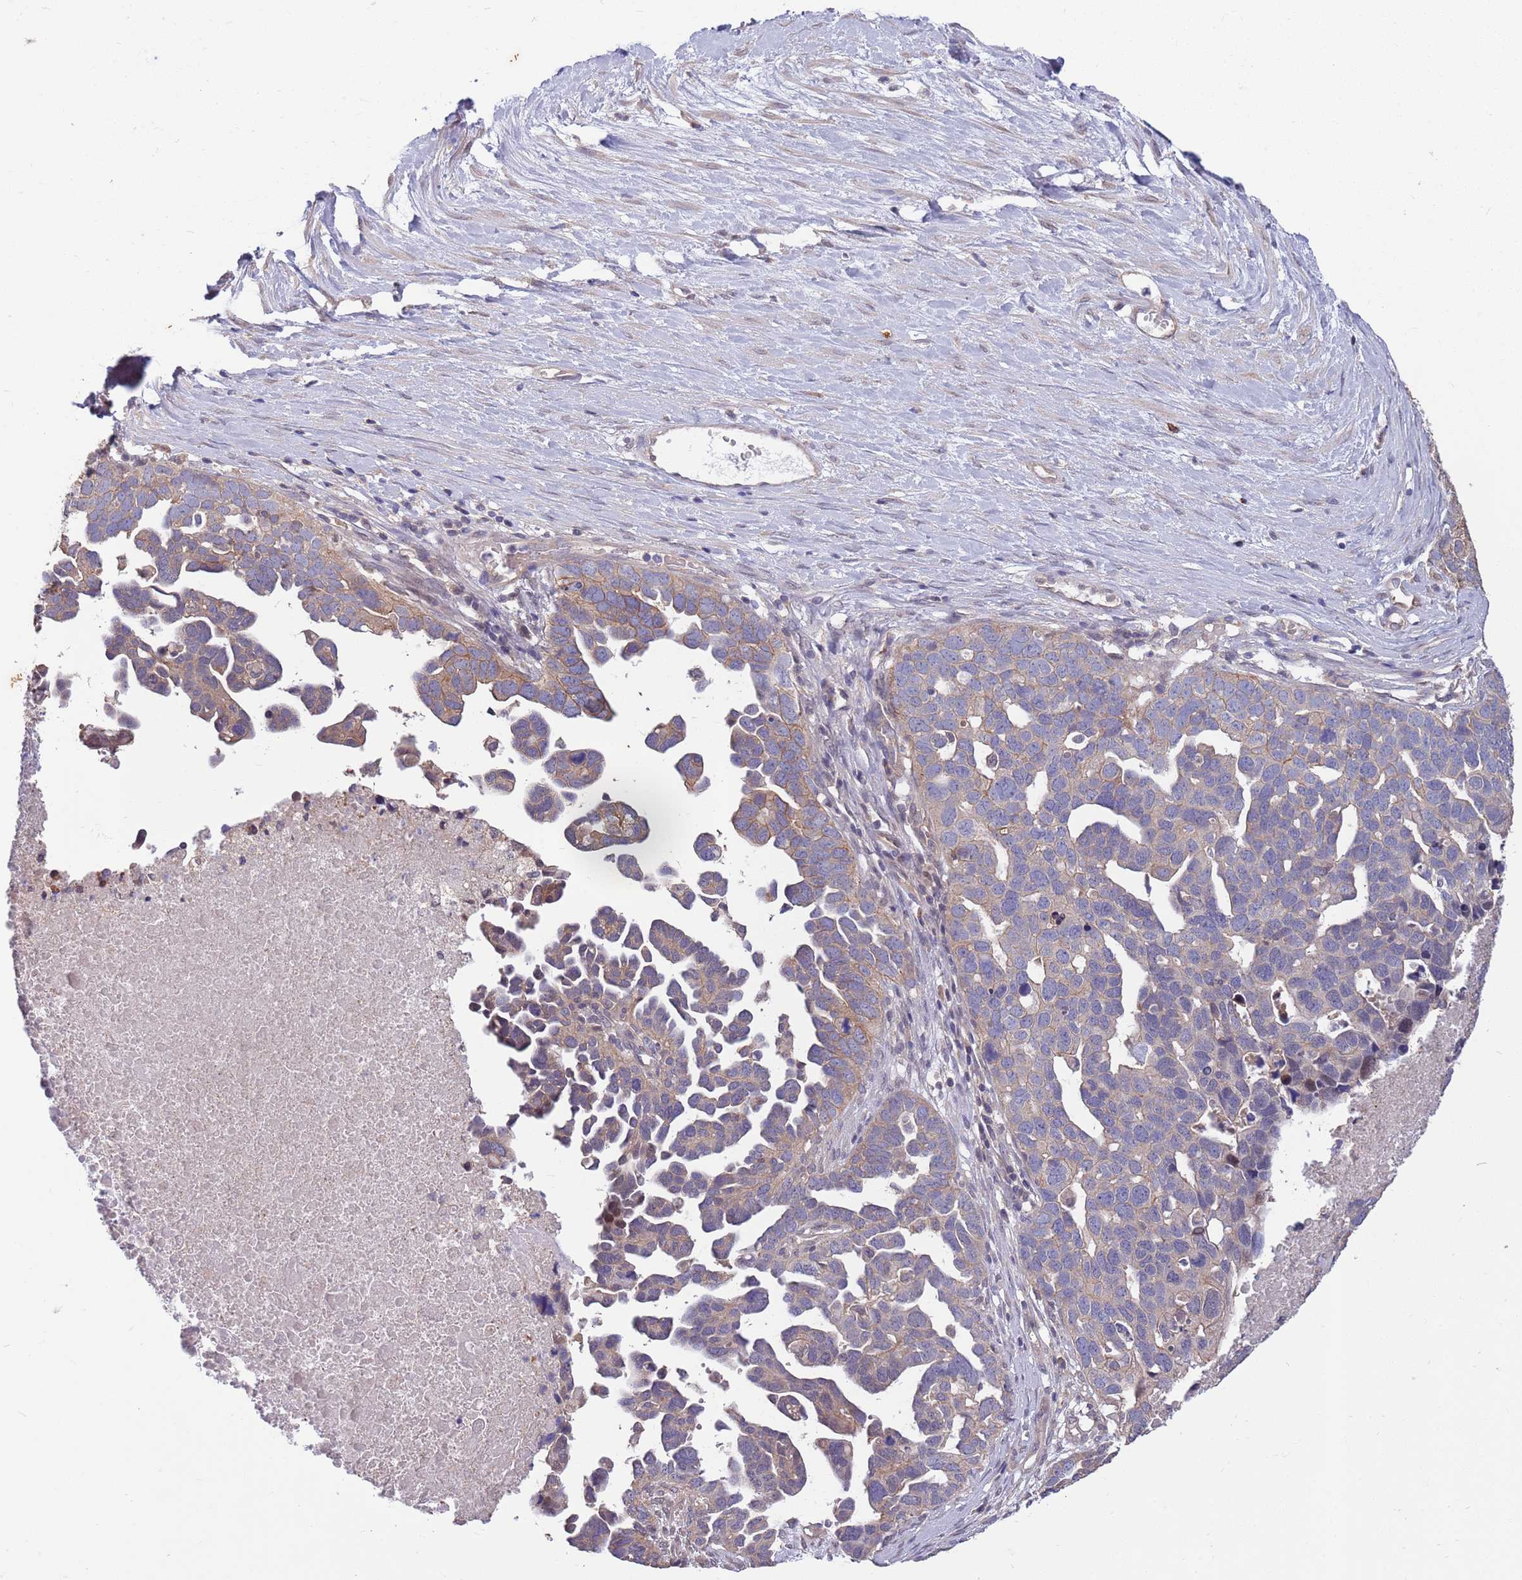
{"staining": {"intensity": "weak", "quantity": "25%-75%", "location": "cytoplasmic/membranous"}, "tissue": "ovarian cancer", "cell_type": "Tumor cells", "image_type": "cancer", "snomed": [{"axis": "morphology", "description": "Cystadenocarcinoma, serous, NOS"}, {"axis": "topography", "description": "Ovary"}], "caption": "High-power microscopy captured an immunohistochemistry (IHC) image of ovarian serous cystadenocarcinoma, revealing weak cytoplasmic/membranous expression in approximately 25%-75% of tumor cells. The staining was performed using DAB, with brown indicating positive protein expression. Nuclei are stained blue with hematoxylin.", "gene": "MARVELD2", "patient": {"sex": "female", "age": 54}}